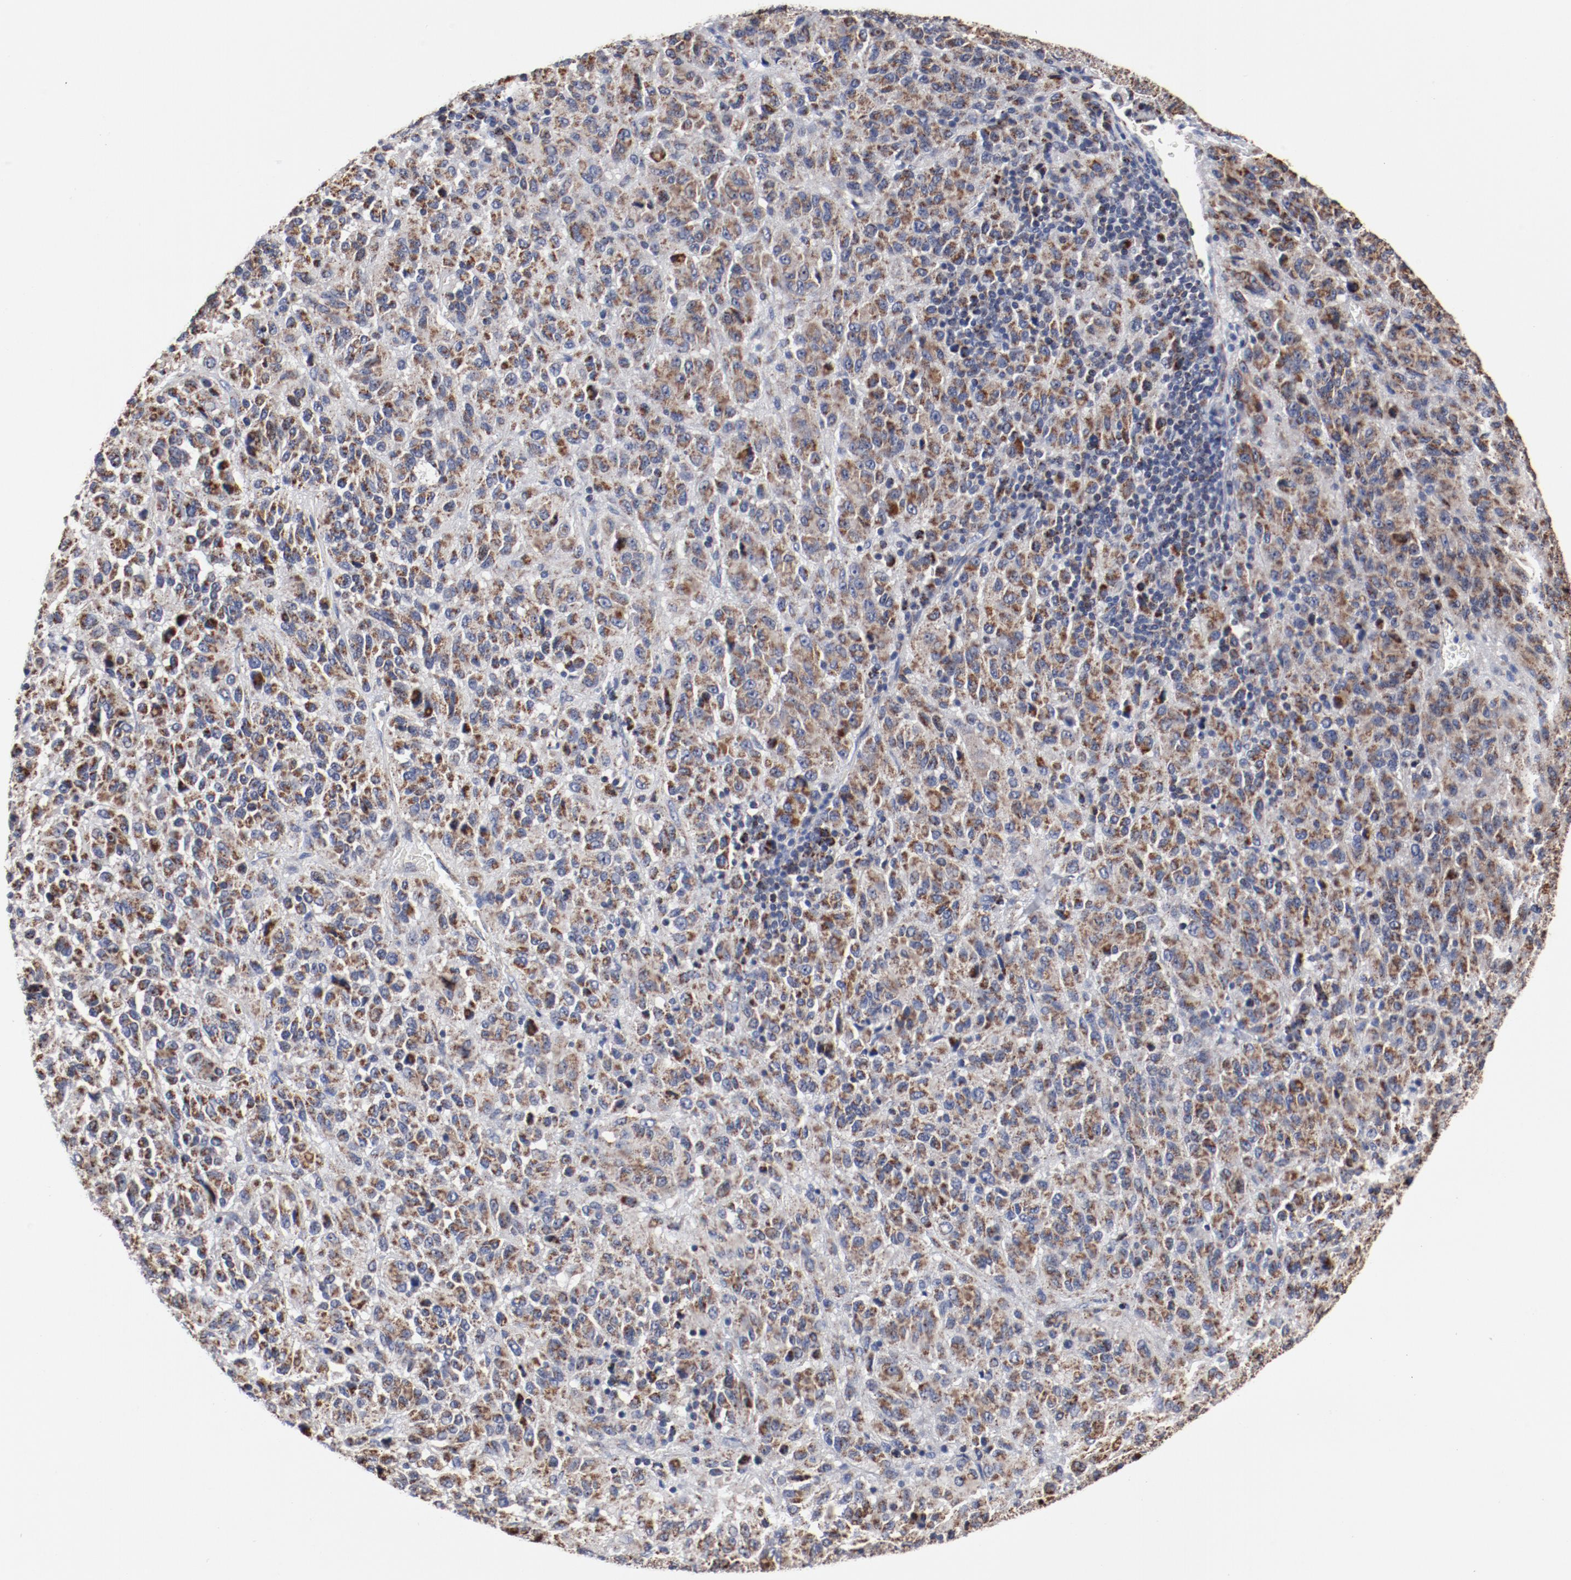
{"staining": {"intensity": "moderate", "quantity": "<25%", "location": "cytoplasmic/membranous"}, "tissue": "melanoma", "cell_type": "Tumor cells", "image_type": "cancer", "snomed": [{"axis": "morphology", "description": "Malignant melanoma, Metastatic site"}, {"axis": "topography", "description": "Lung"}], "caption": "Immunohistochemistry (IHC) staining of melanoma, which exhibits low levels of moderate cytoplasmic/membranous expression in about <25% of tumor cells indicating moderate cytoplasmic/membranous protein positivity. The staining was performed using DAB (brown) for protein detection and nuclei were counterstained in hematoxylin (blue).", "gene": "NDUFV2", "patient": {"sex": "male", "age": 64}}